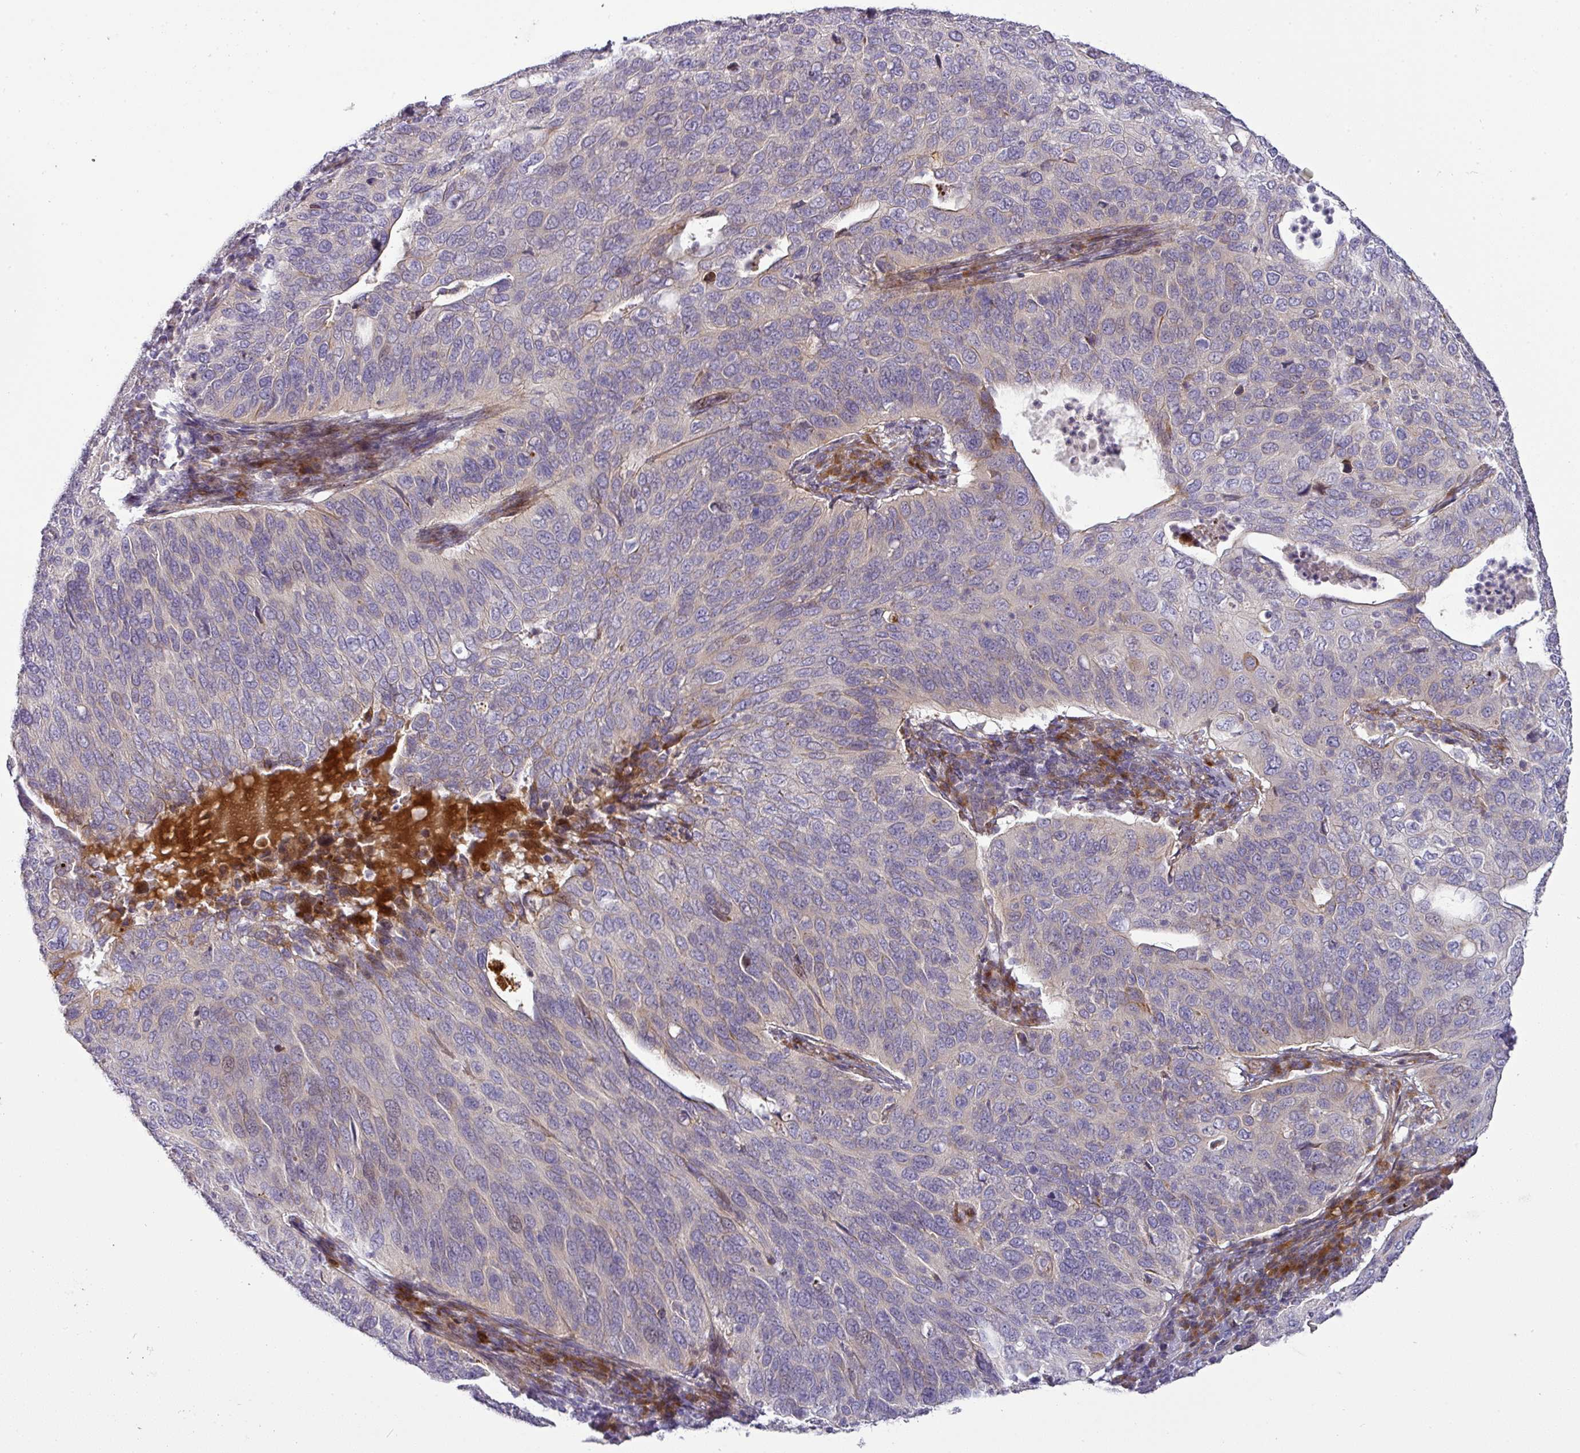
{"staining": {"intensity": "negative", "quantity": "none", "location": "none"}, "tissue": "cervical cancer", "cell_type": "Tumor cells", "image_type": "cancer", "snomed": [{"axis": "morphology", "description": "Squamous cell carcinoma, NOS"}, {"axis": "topography", "description": "Cervix"}], "caption": "Protein analysis of cervical squamous cell carcinoma exhibits no significant staining in tumor cells. The staining is performed using DAB brown chromogen with nuclei counter-stained in using hematoxylin.", "gene": "ATP6V1F", "patient": {"sex": "female", "age": 36}}